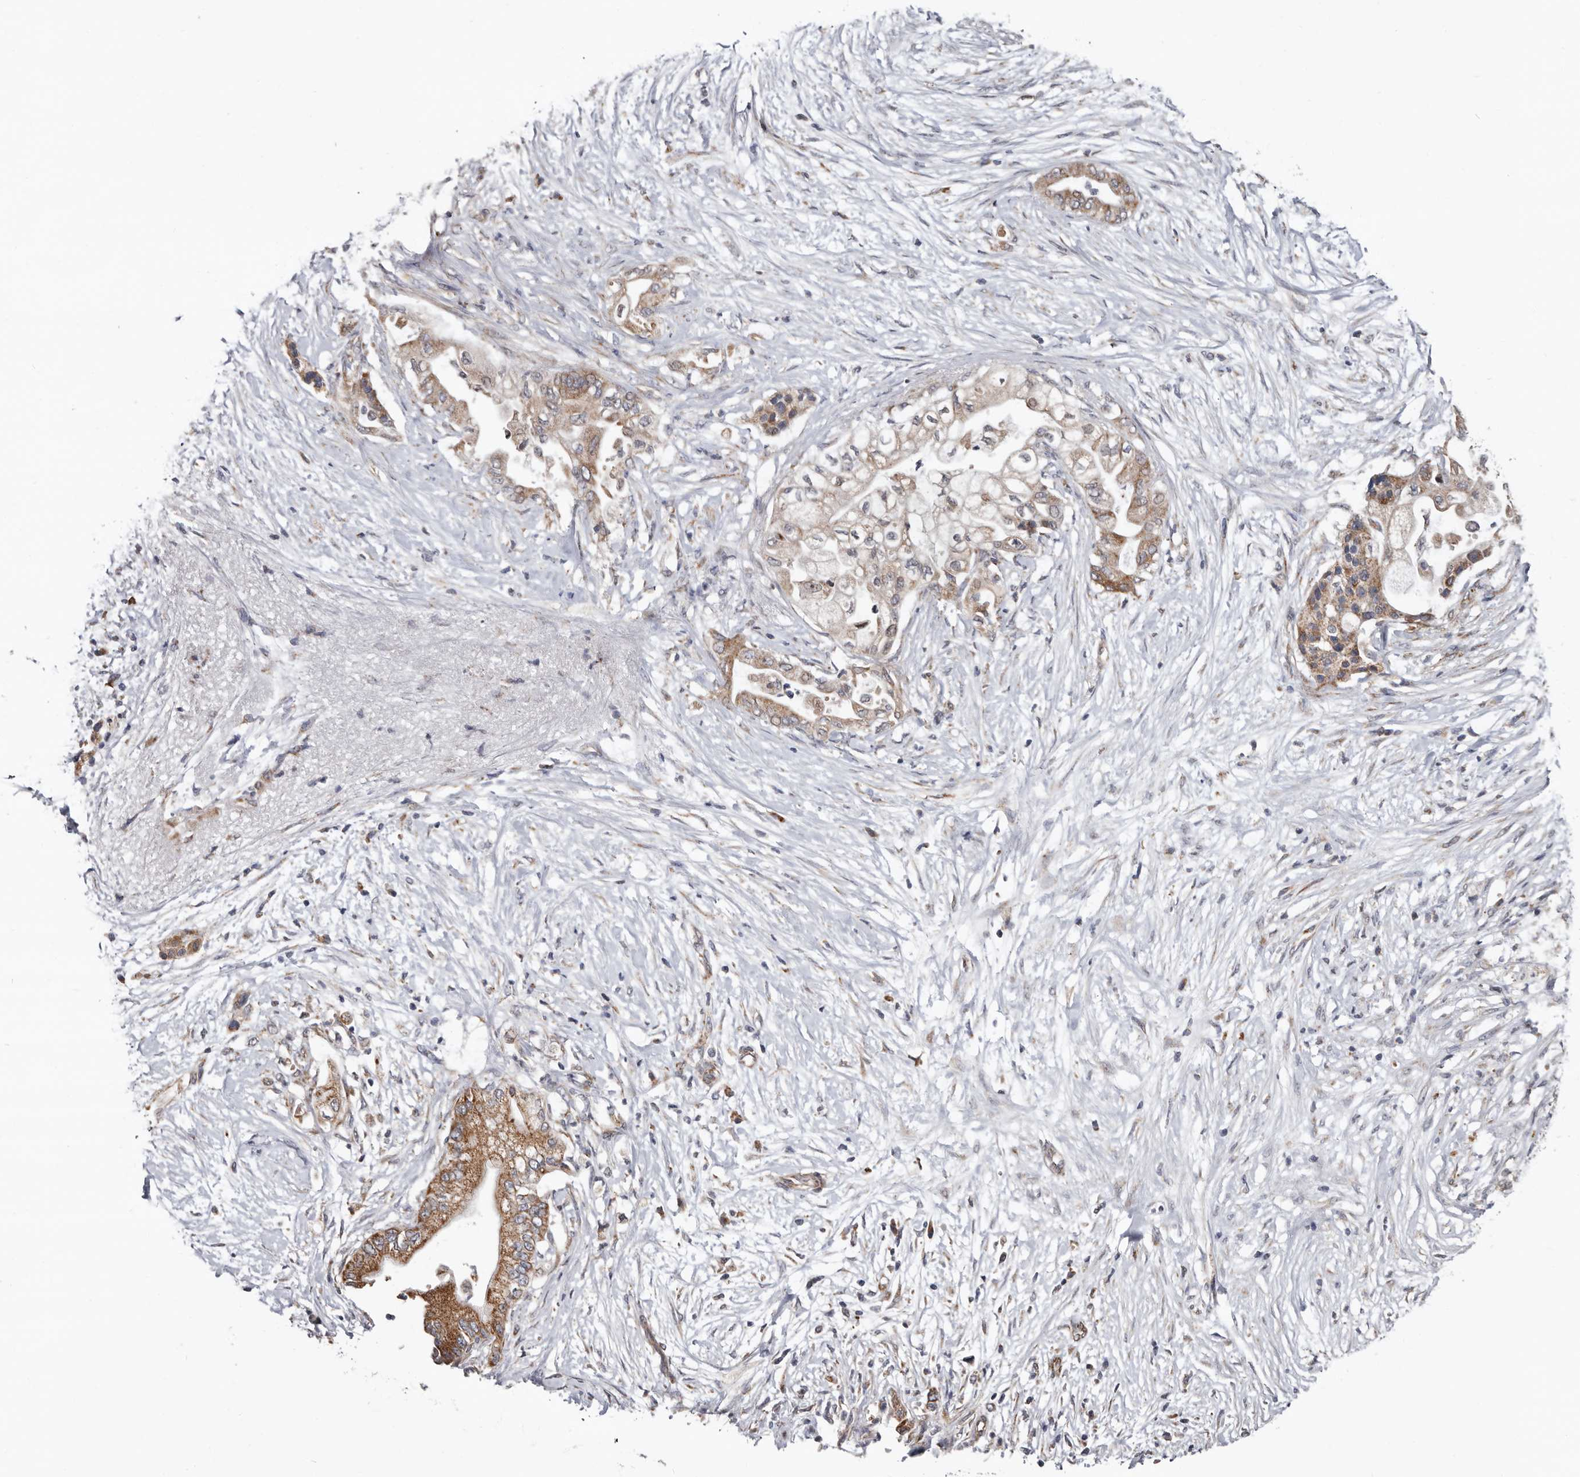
{"staining": {"intensity": "moderate", "quantity": ">75%", "location": "cytoplasmic/membranous"}, "tissue": "pancreatic cancer", "cell_type": "Tumor cells", "image_type": "cancer", "snomed": [{"axis": "morphology", "description": "Normal tissue, NOS"}, {"axis": "morphology", "description": "Adenocarcinoma, NOS"}, {"axis": "topography", "description": "Pancreas"}, {"axis": "topography", "description": "Duodenum"}], "caption": "Pancreatic cancer stained with immunohistochemistry (IHC) reveals moderate cytoplasmic/membranous expression in about >75% of tumor cells. Using DAB (brown) and hematoxylin (blue) stains, captured at high magnification using brightfield microscopy.", "gene": "MRPL18", "patient": {"sex": "female", "age": 60}}